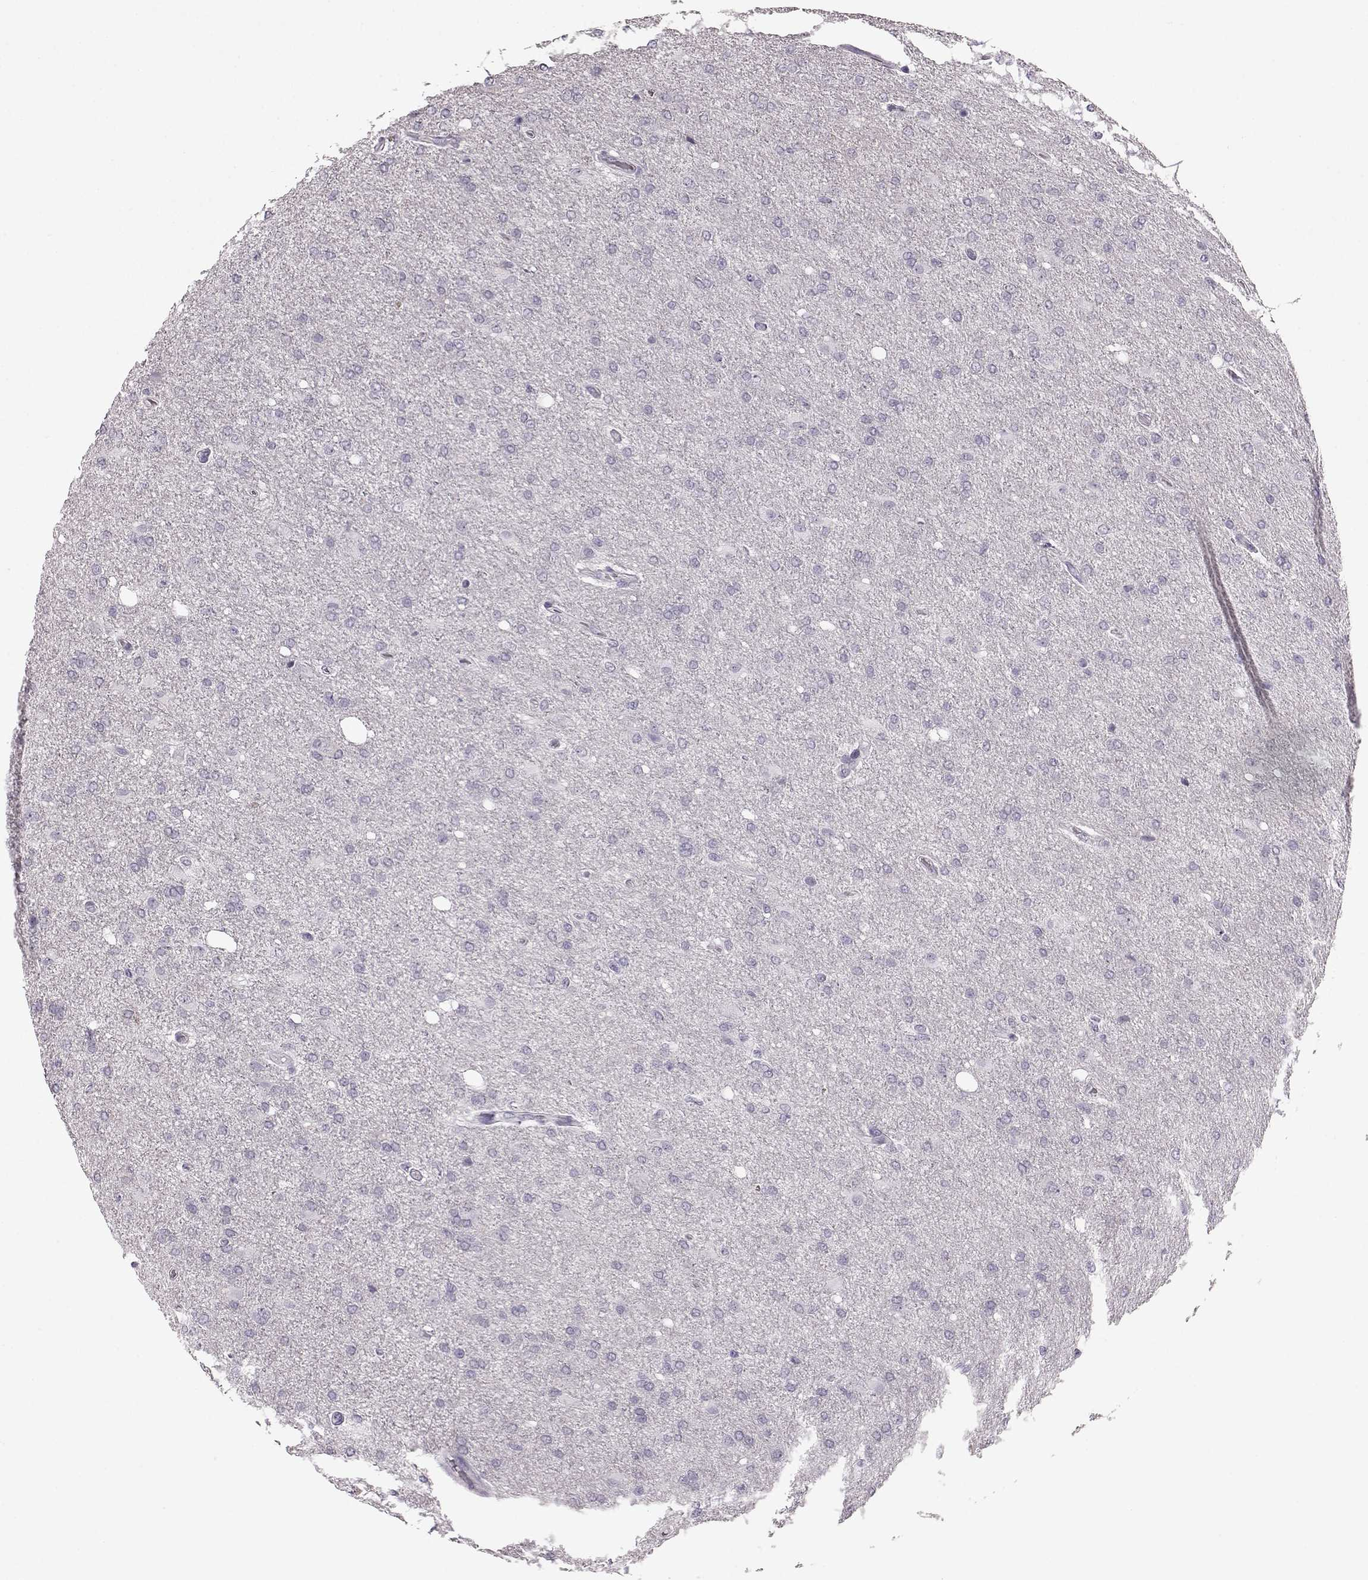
{"staining": {"intensity": "negative", "quantity": "none", "location": "none"}, "tissue": "glioma", "cell_type": "Tumor cells", "image_type": "cancer", "snomed": [{"axis": "morphology", "description": "Glioma, malignant, High grade"}, {"axis": "topography", "description": "Cerebral cortex"}], "caption": "High magnification brightfield microscopy of glioma stained with DAB (3,3'-diaminobenzidine) (brown) and counterstained with hematoxylin (blue): tumor cells show no significant expression.", "gene": "AIPL1", "patient": {"sex": "male", "age": 70}}